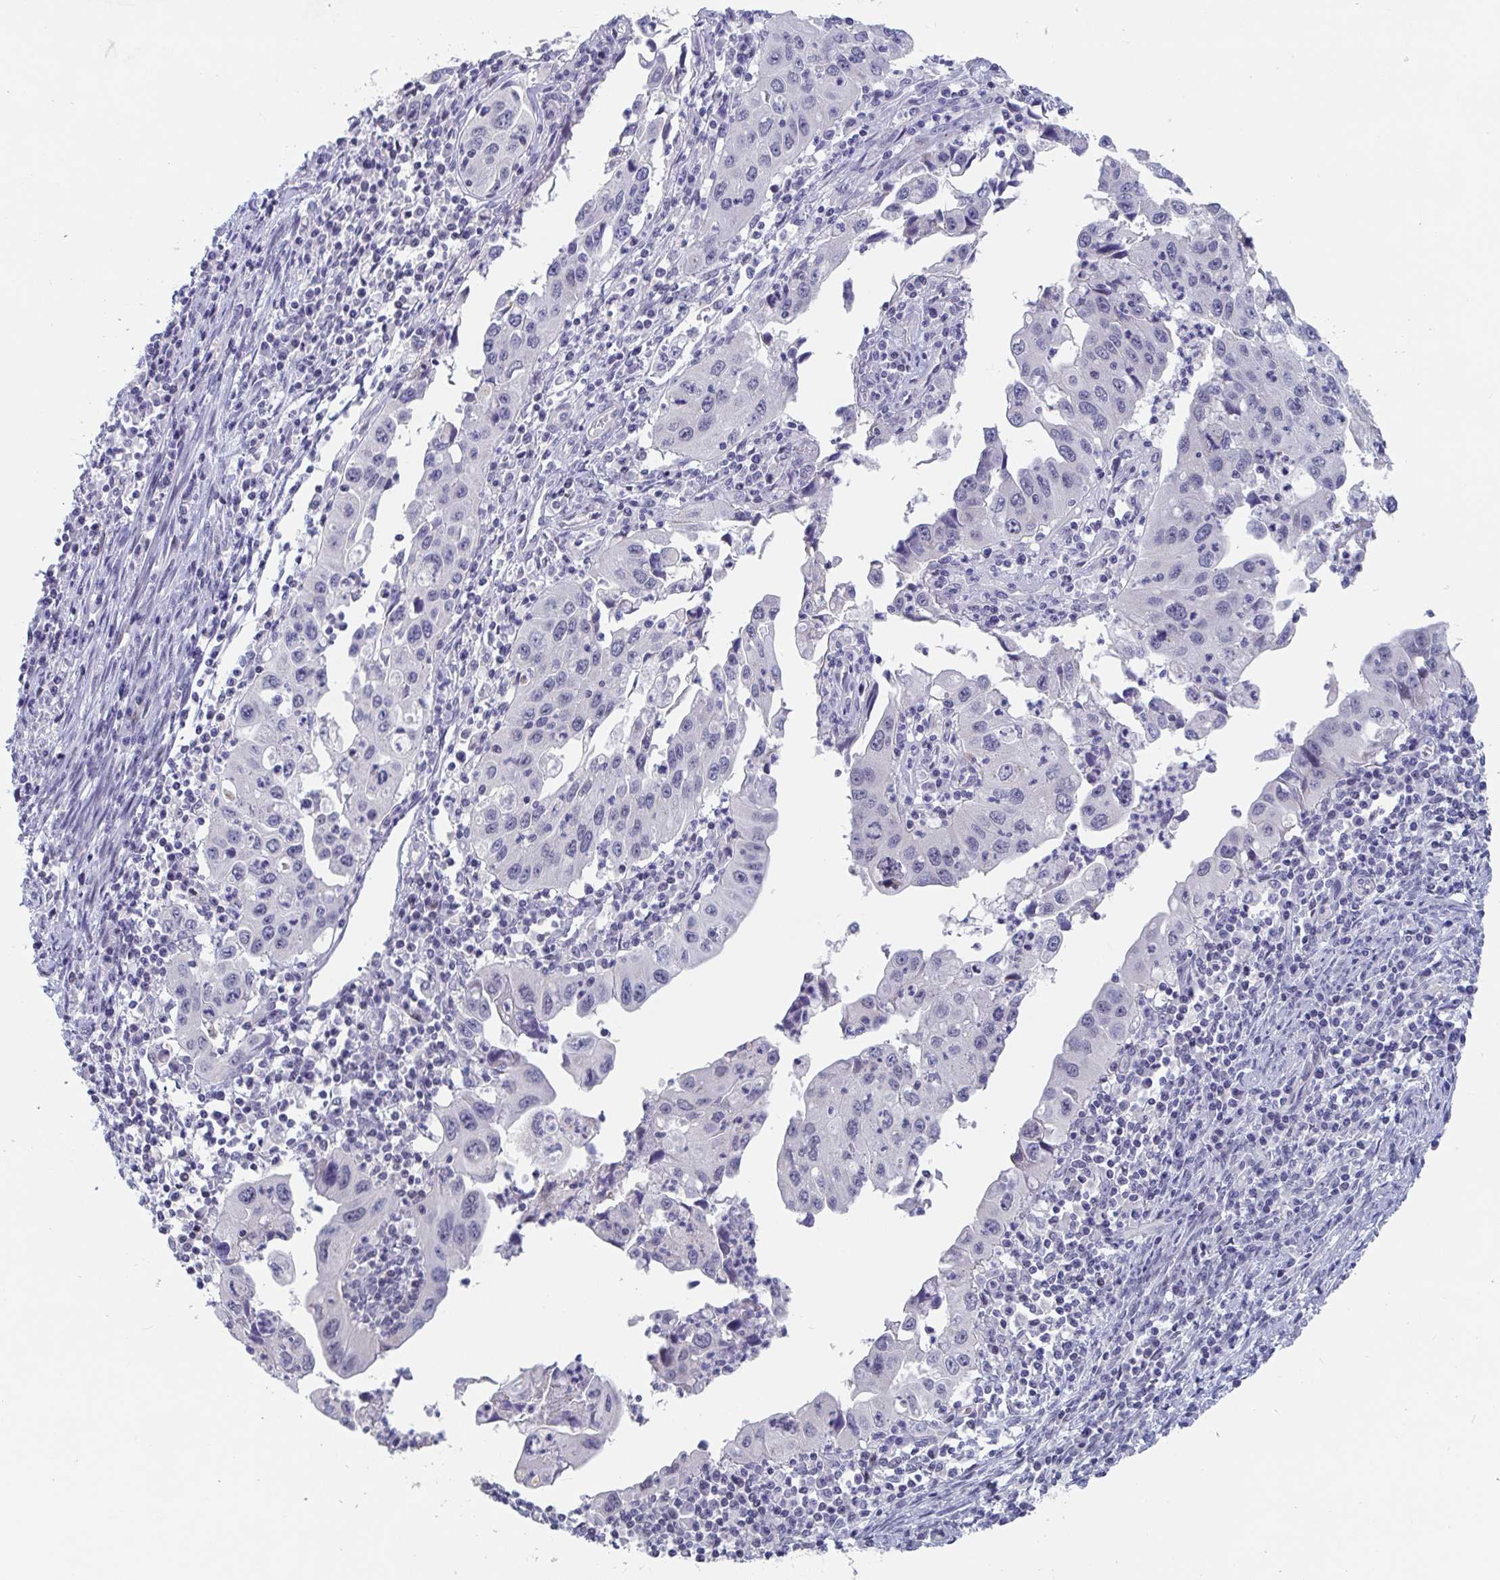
{"staining": {"intensity": "negative", "quantity": "none", "location": "none"}, "tissue": "endometrial cancer", "cell_type": "Tumor cells", "image_type": "cancer", "snomed": [{"axis": "morphology", "description": "Adenocarcinoma, NOS"}, {"axis": "topography", "description": "Uterus"}], "caption": "Protein analysis of endometrial cancer demonstrates no significant expression in tumor cells. (DAB (3,3'-diaminobenzidine) IHC with hematoxylin counter stain).", "gene": "FAM156B", "patient": {"sex": "female", "age": 62}}